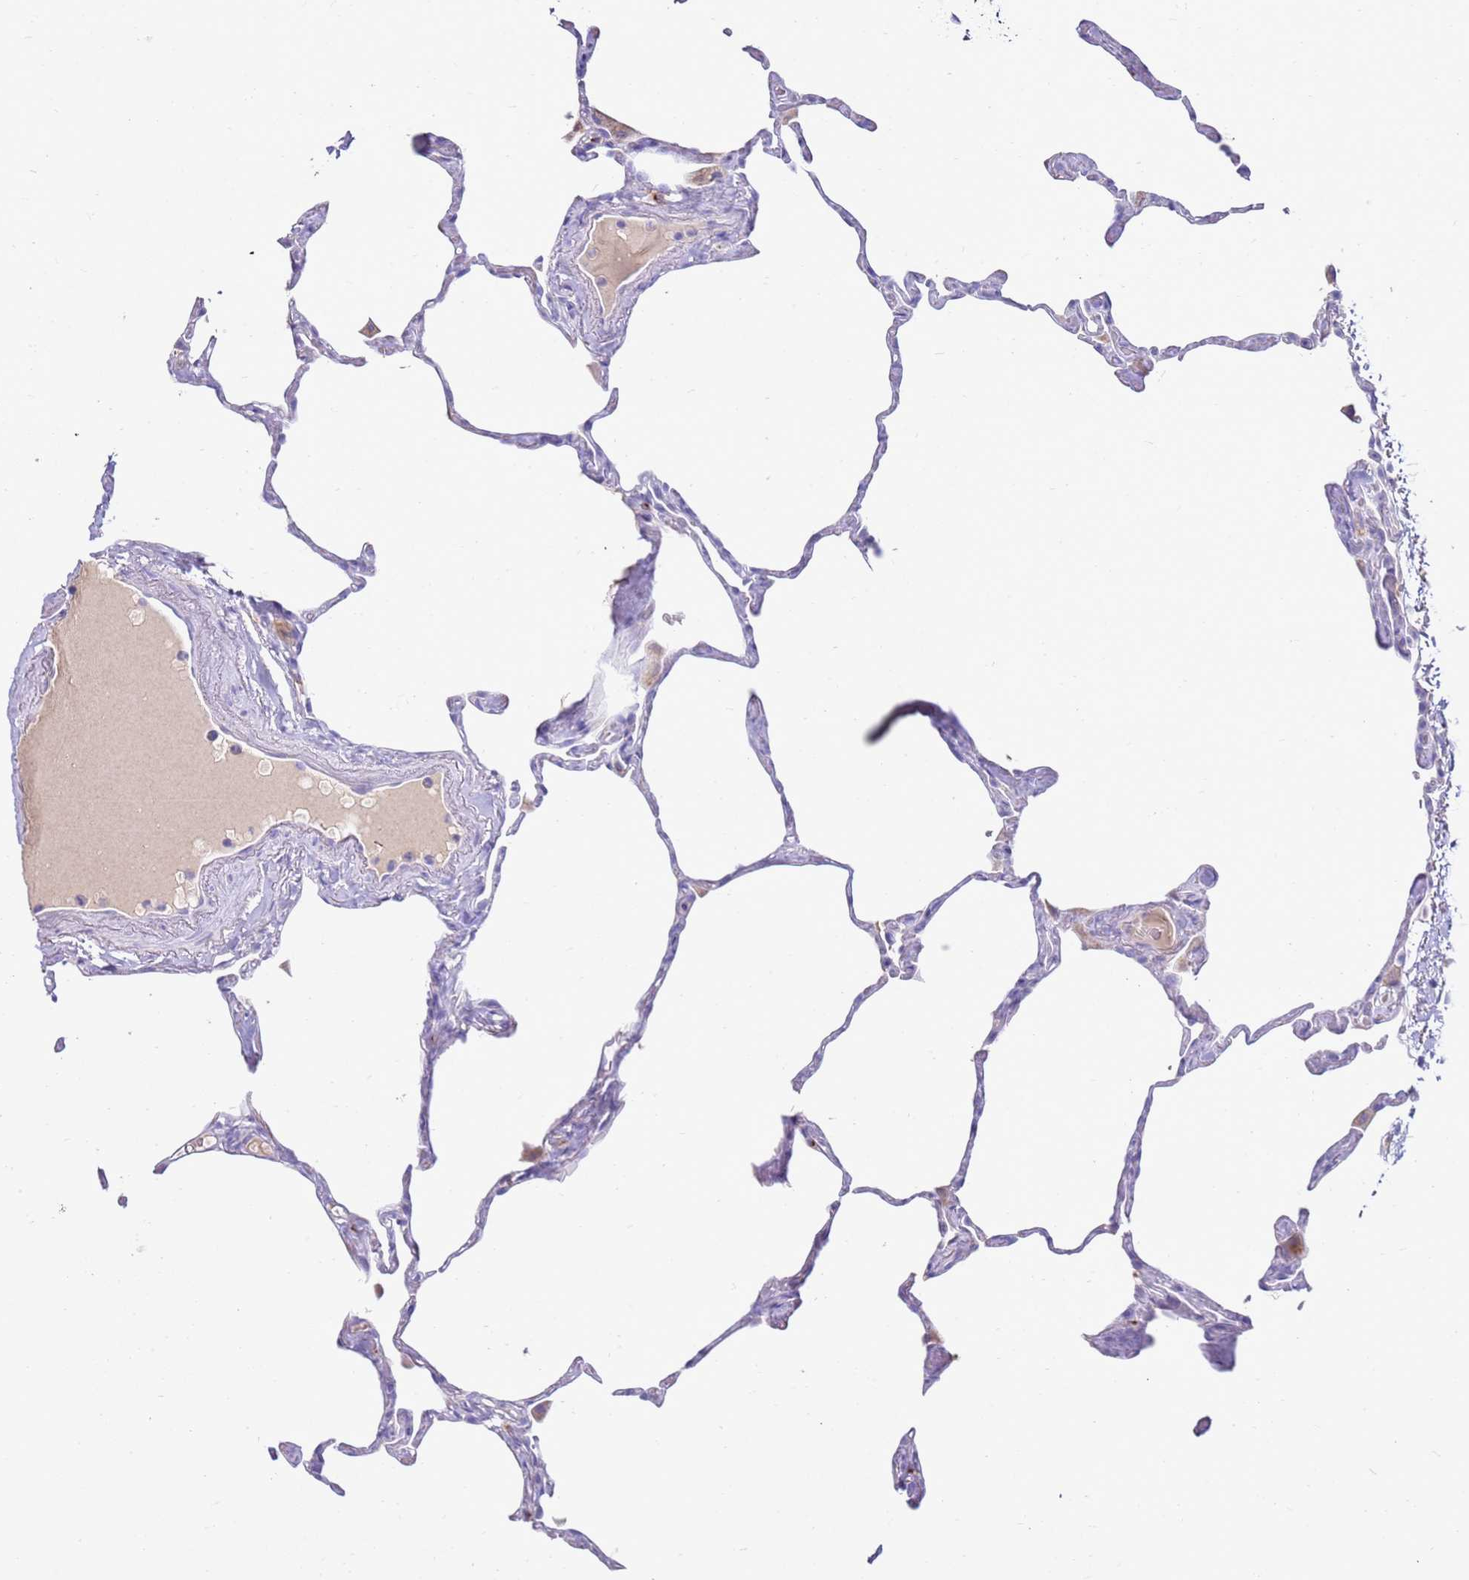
{"staining": {"intensity": "negative", "quantity": "none", "location": "none"}, "tissue": "lung", "cell_type": "Alveolar cells", "image_type": "normal", "snomed": [{"axis": "morphology", "description": "Normal tissue, NOS"}, {"axis": "topography", "description": "Lung"}], "caption": "Immunohistochemical staining of unremarkable lung demonstrates no significant positivity in alveolar cells.", "gene": "EVPLL", "patient": {"sex": "male", "age": 65}}